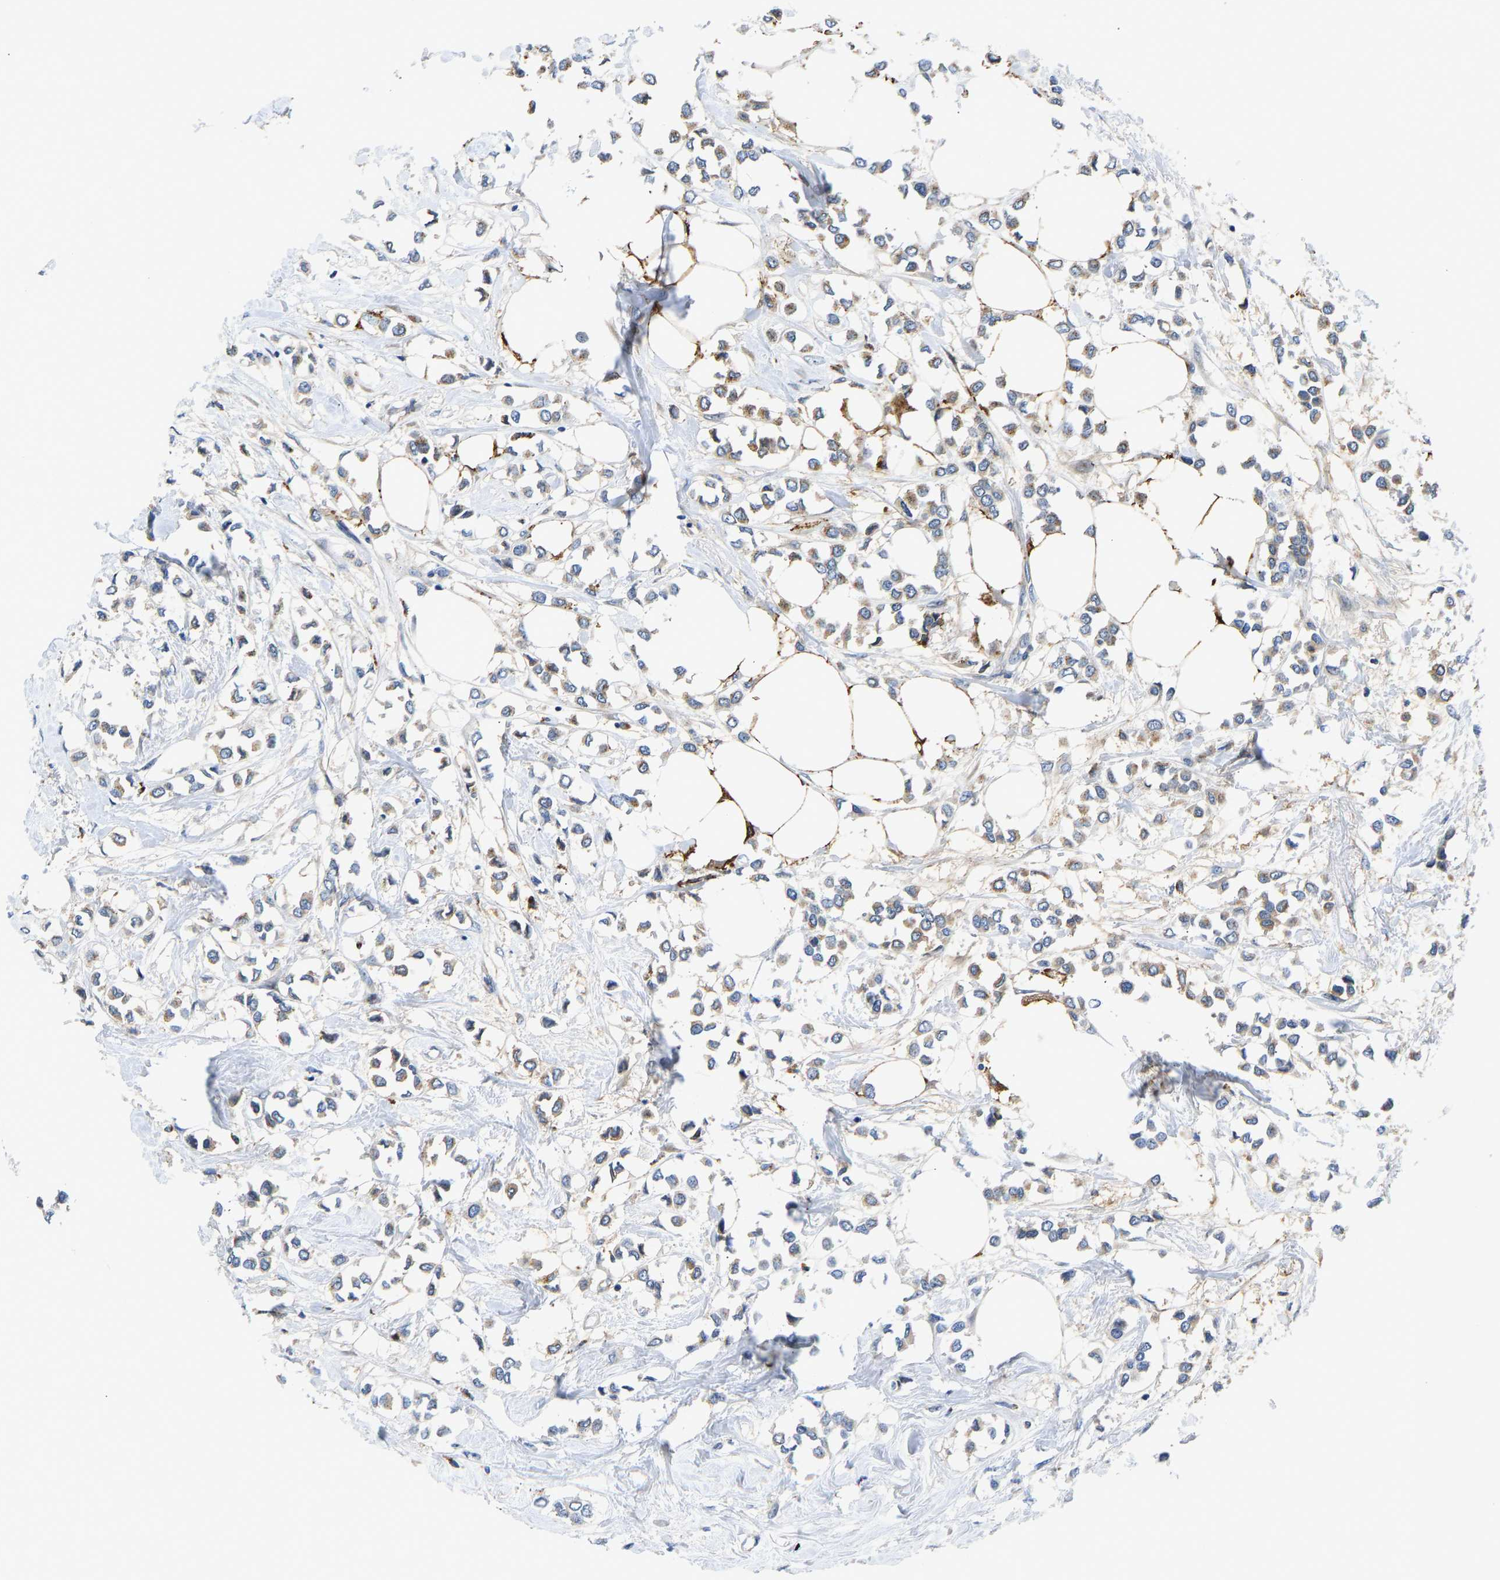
{"staining": {"intensity": "moderate", "quantity": "25%-75%", "location": "cytoplasmic/membranous"}, "tissue": "breast cancer", "cell_type": "Tumor cells", "image_type": "cancer", "snomed": [{"axis": "morphology", "description": "Lobular carcinoma"}, {"axis": "topography", "description": "Breast"}], "caption": "Immunohistochemical staining of human breast cancer demonstrates moderate cytoplasmic/membranous protein expression in approximately 25%-75% of tumor cells.", "gene": "RESF1", "patient": {"sex": "female", "age": 51}}